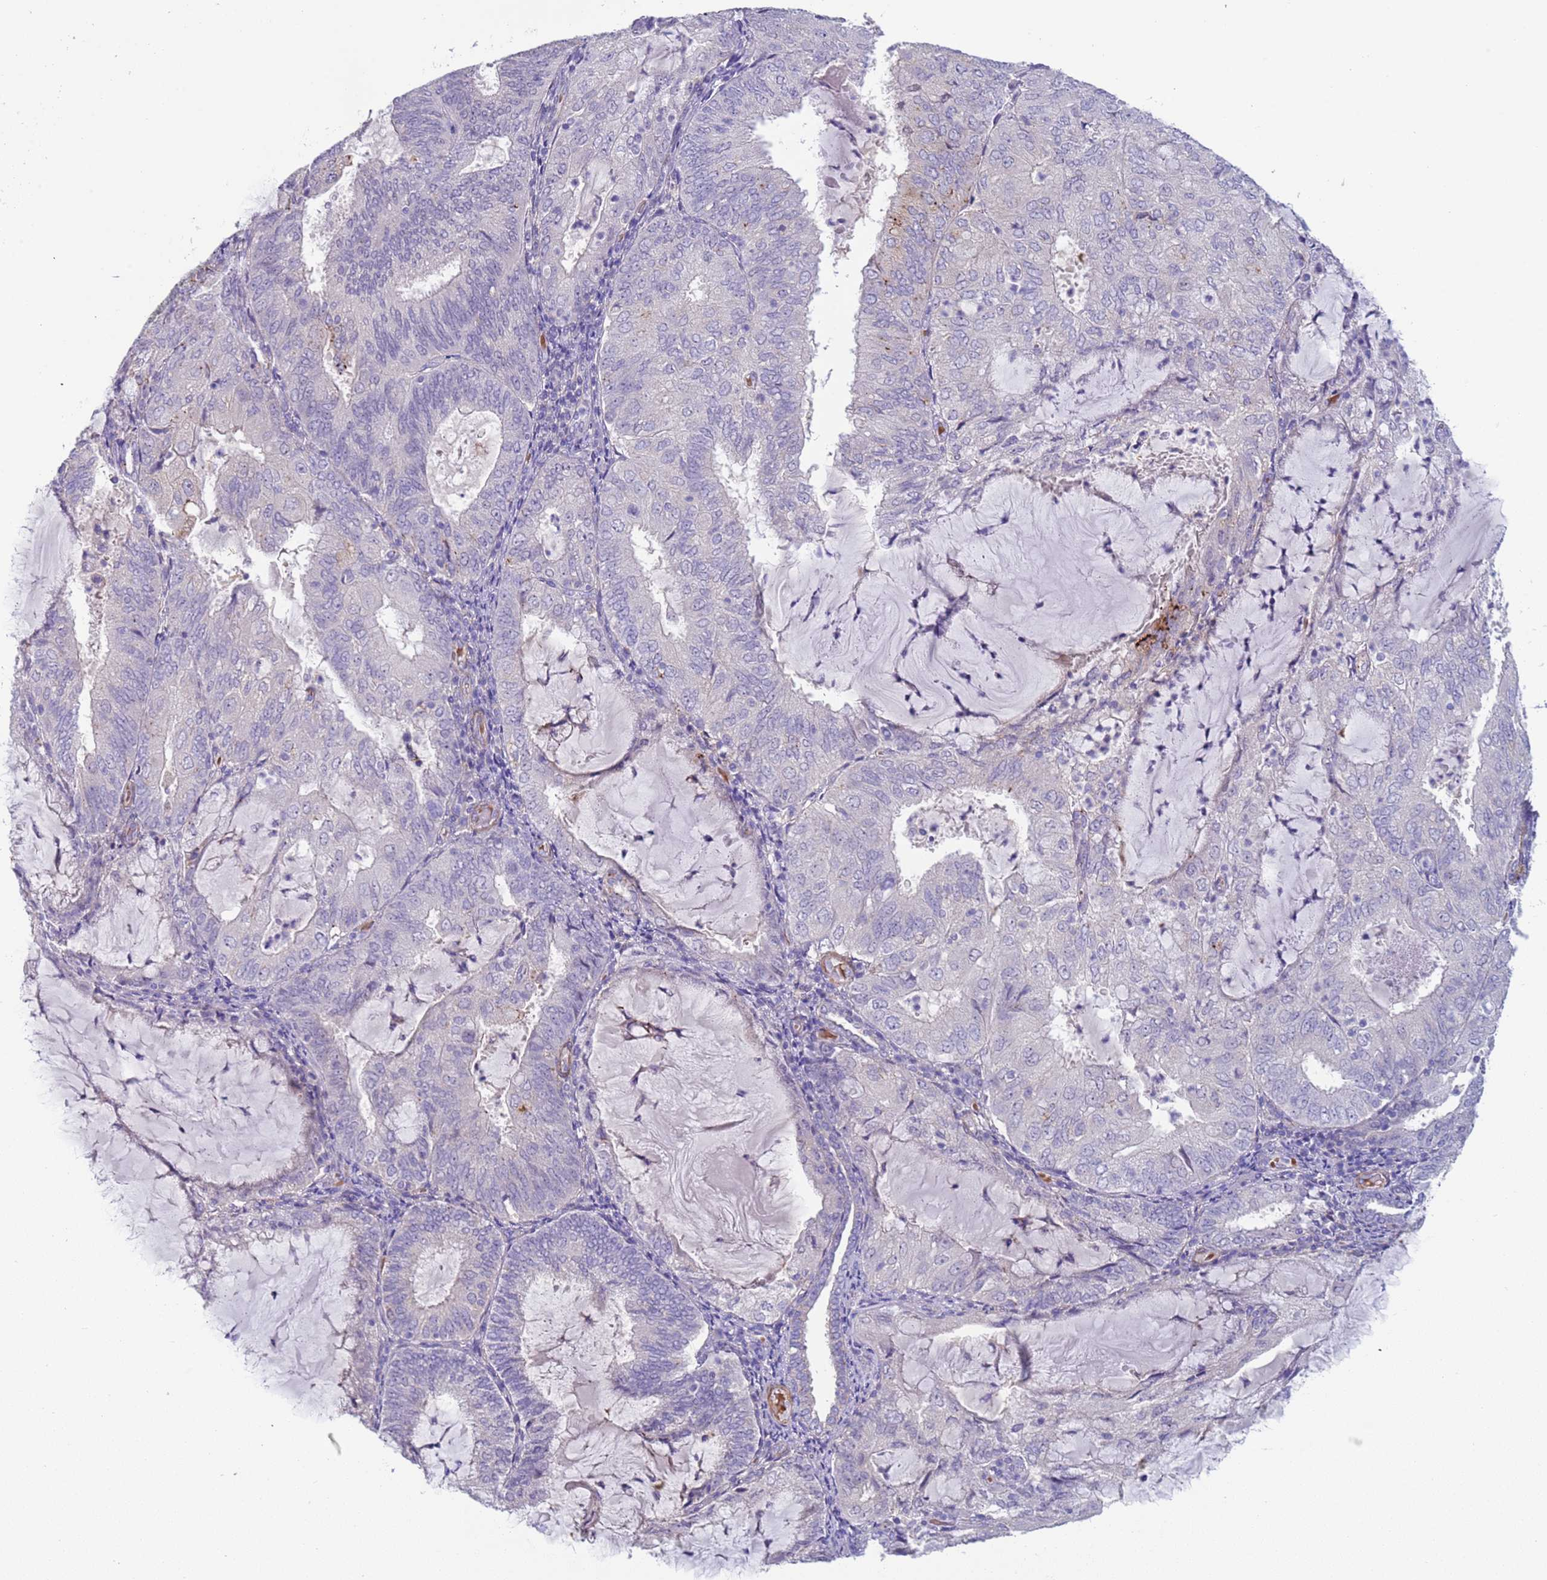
{"staining": {"intensity": "negative", "quantity": "none", "location": "none"}, "tissue": "endometrial cancer", "cell_type": "Tumor cells", "image_type": "cancer", "snomed": [{"axis": "morphology", "description": "Adenocarcinoma, NOS"}, {"axis": "topography", "description": "Endometrium"}], "caption": "Immunohistochemical staining of human endometrial cancer (adenocarcinoma) reveals no significant expression in tumor cells. (Stains: DAB immunohistochemistry (IHC) with hematoxylin counter stain, Microscopy: brightfield microscopy at high magnification).", "gene": "KBTBD3", "patient": {"sex": "female", "age": 81}}